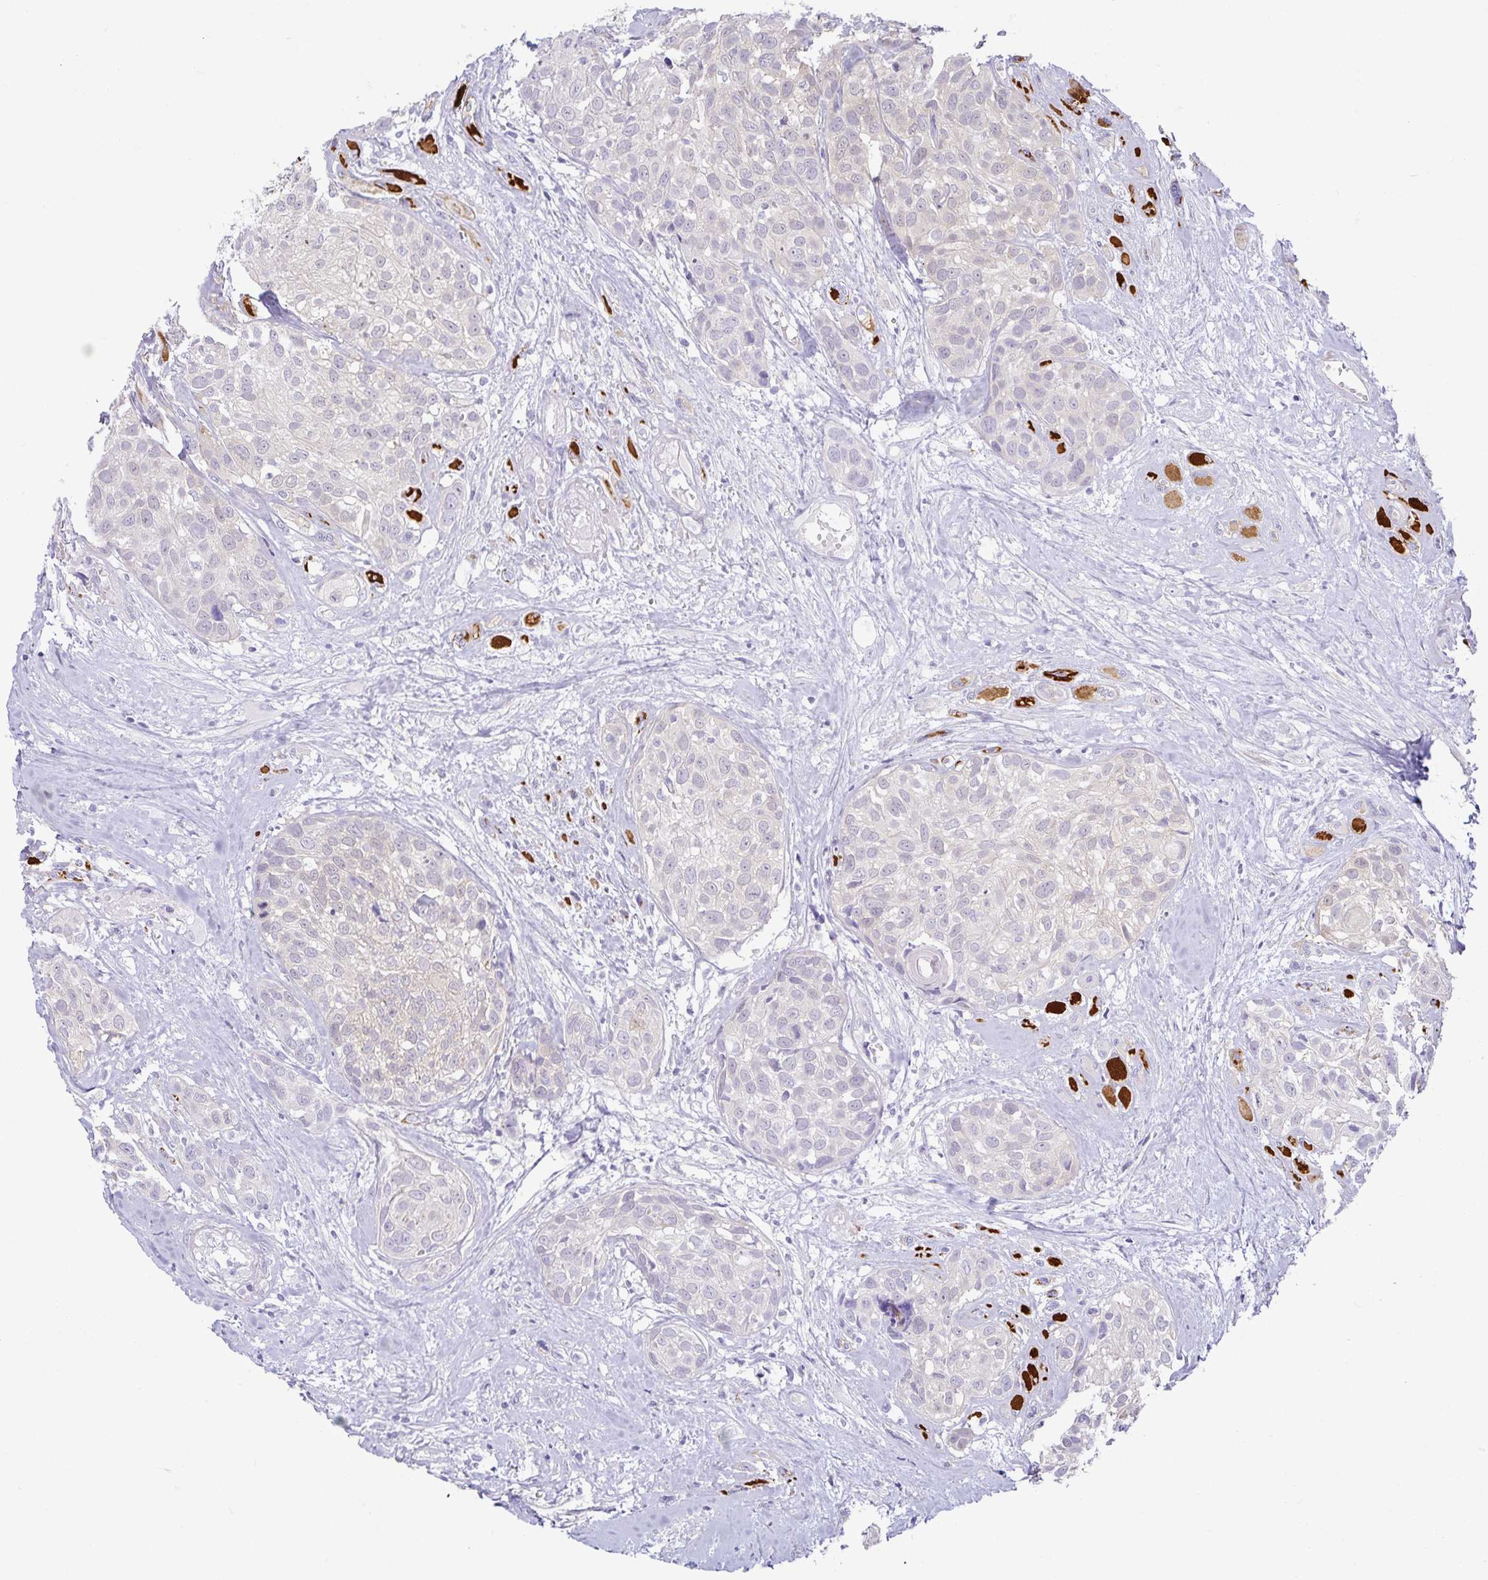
{"staining": {"intensity": "negative", "quantity": "none", "location": "none"}, "tissue": "head and neck cancer", "cell_type": "Tumor cells", "image_type": "cancer", "snomed": [{"axis": "morphology", "description": "Squamous cell carcinoma, NOS"}, {"axis": "topography", "description": "Head-Neck"}], "caption": "This is an immunohistochemistry (IHC) histopathology image of human squamous cell carcinoma (head and neck). There is no expression in tumor cells.", "gene": "MON2", "patient": {"sex": "female", "age": 50}}